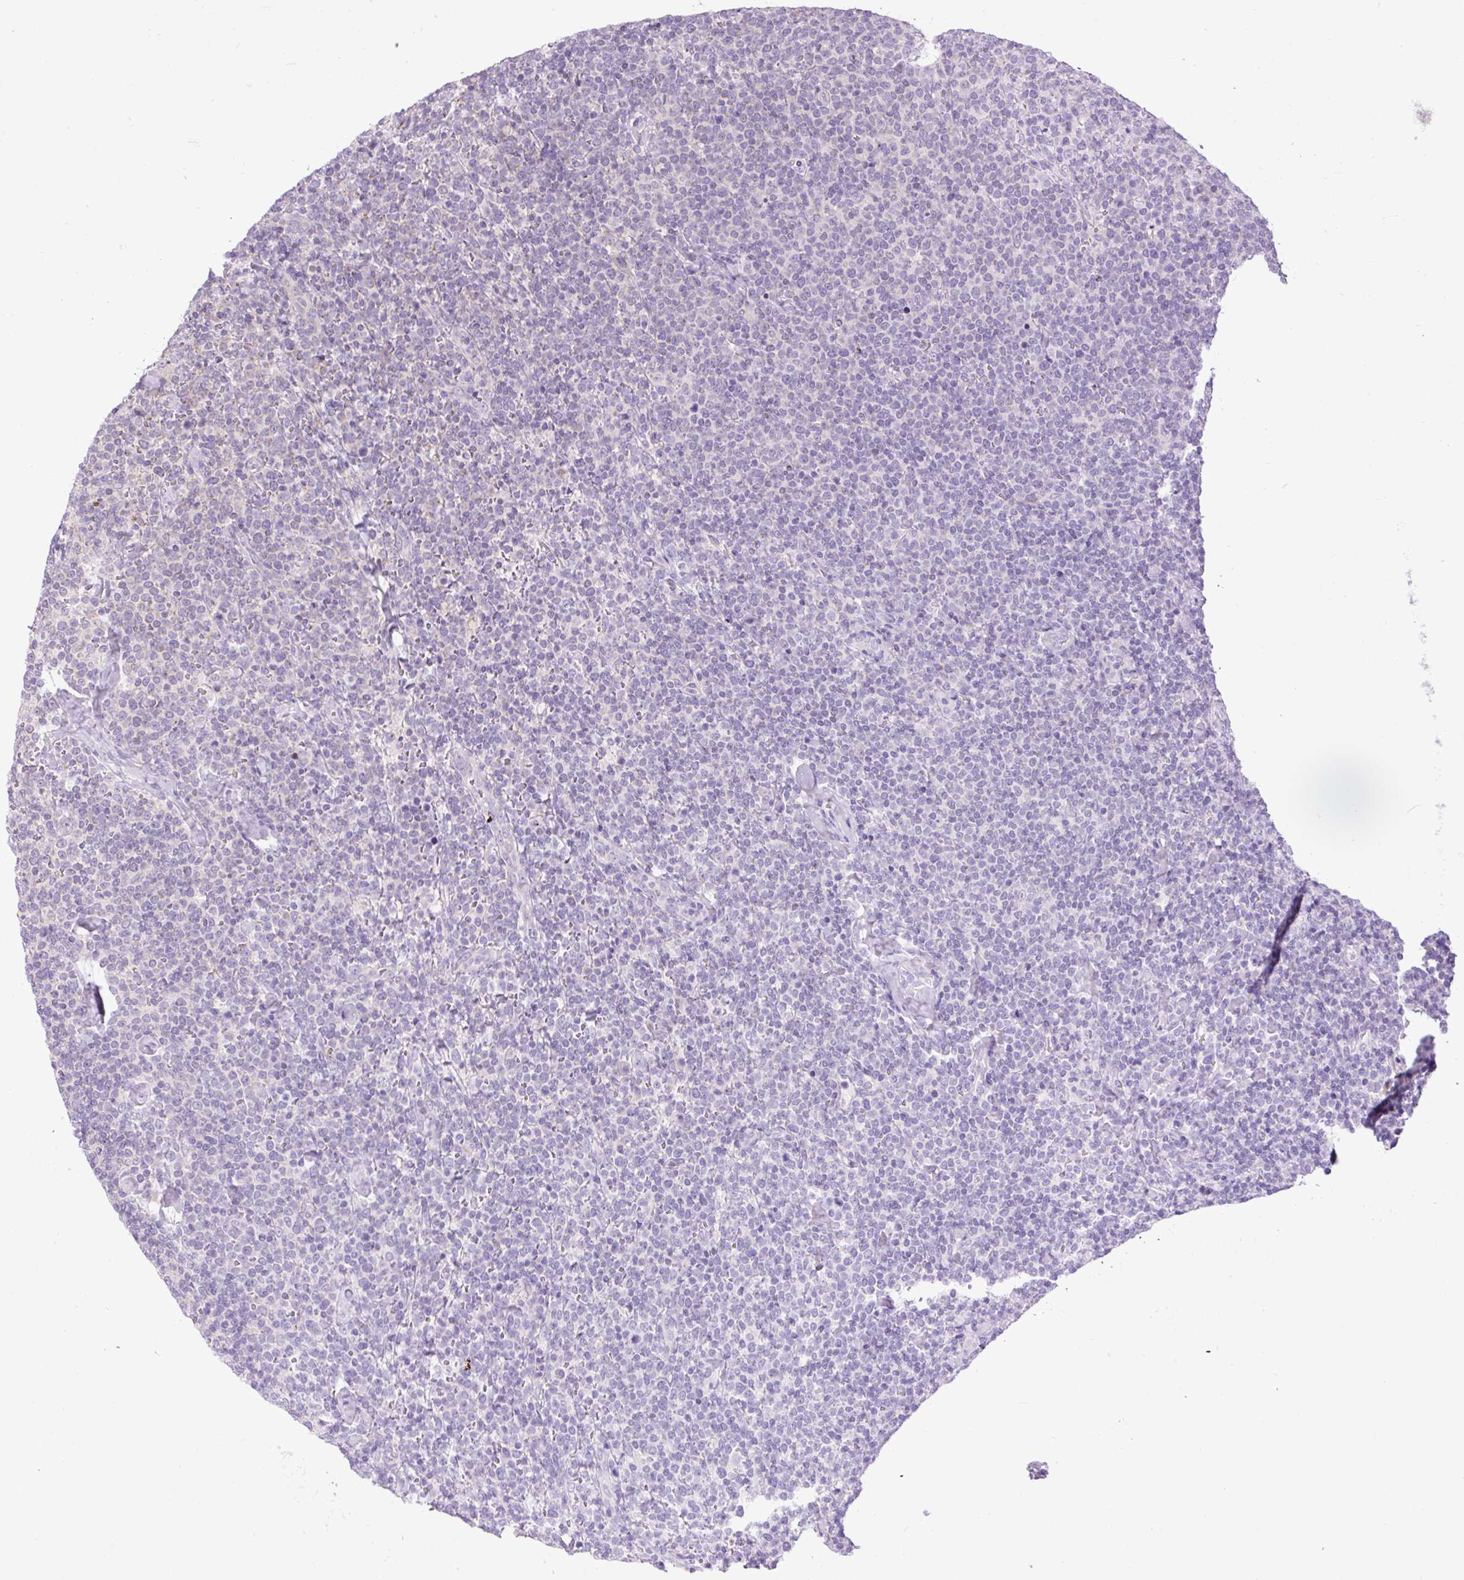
{"staining": {"intensity": "negative", "quantity": "none", "location": "none"}, "tissue": "lymphoma", "cell_type": "Tumor cells", "image_type": "cancer", "snomed": [{"axis": "morphology", "description": "Malignant lymphoma, non-Hodgkin's type, High grade"}, {"axis": "topography", "description": "Lymph node"}], "caption": "Immunohistochemical staining of high-grade malignant lymphoma, non-Hodgkin's type displays no significant positivity in tumor cells.", "gene": "ZNF547", "patient": {"sex": "male", "age": 61}}